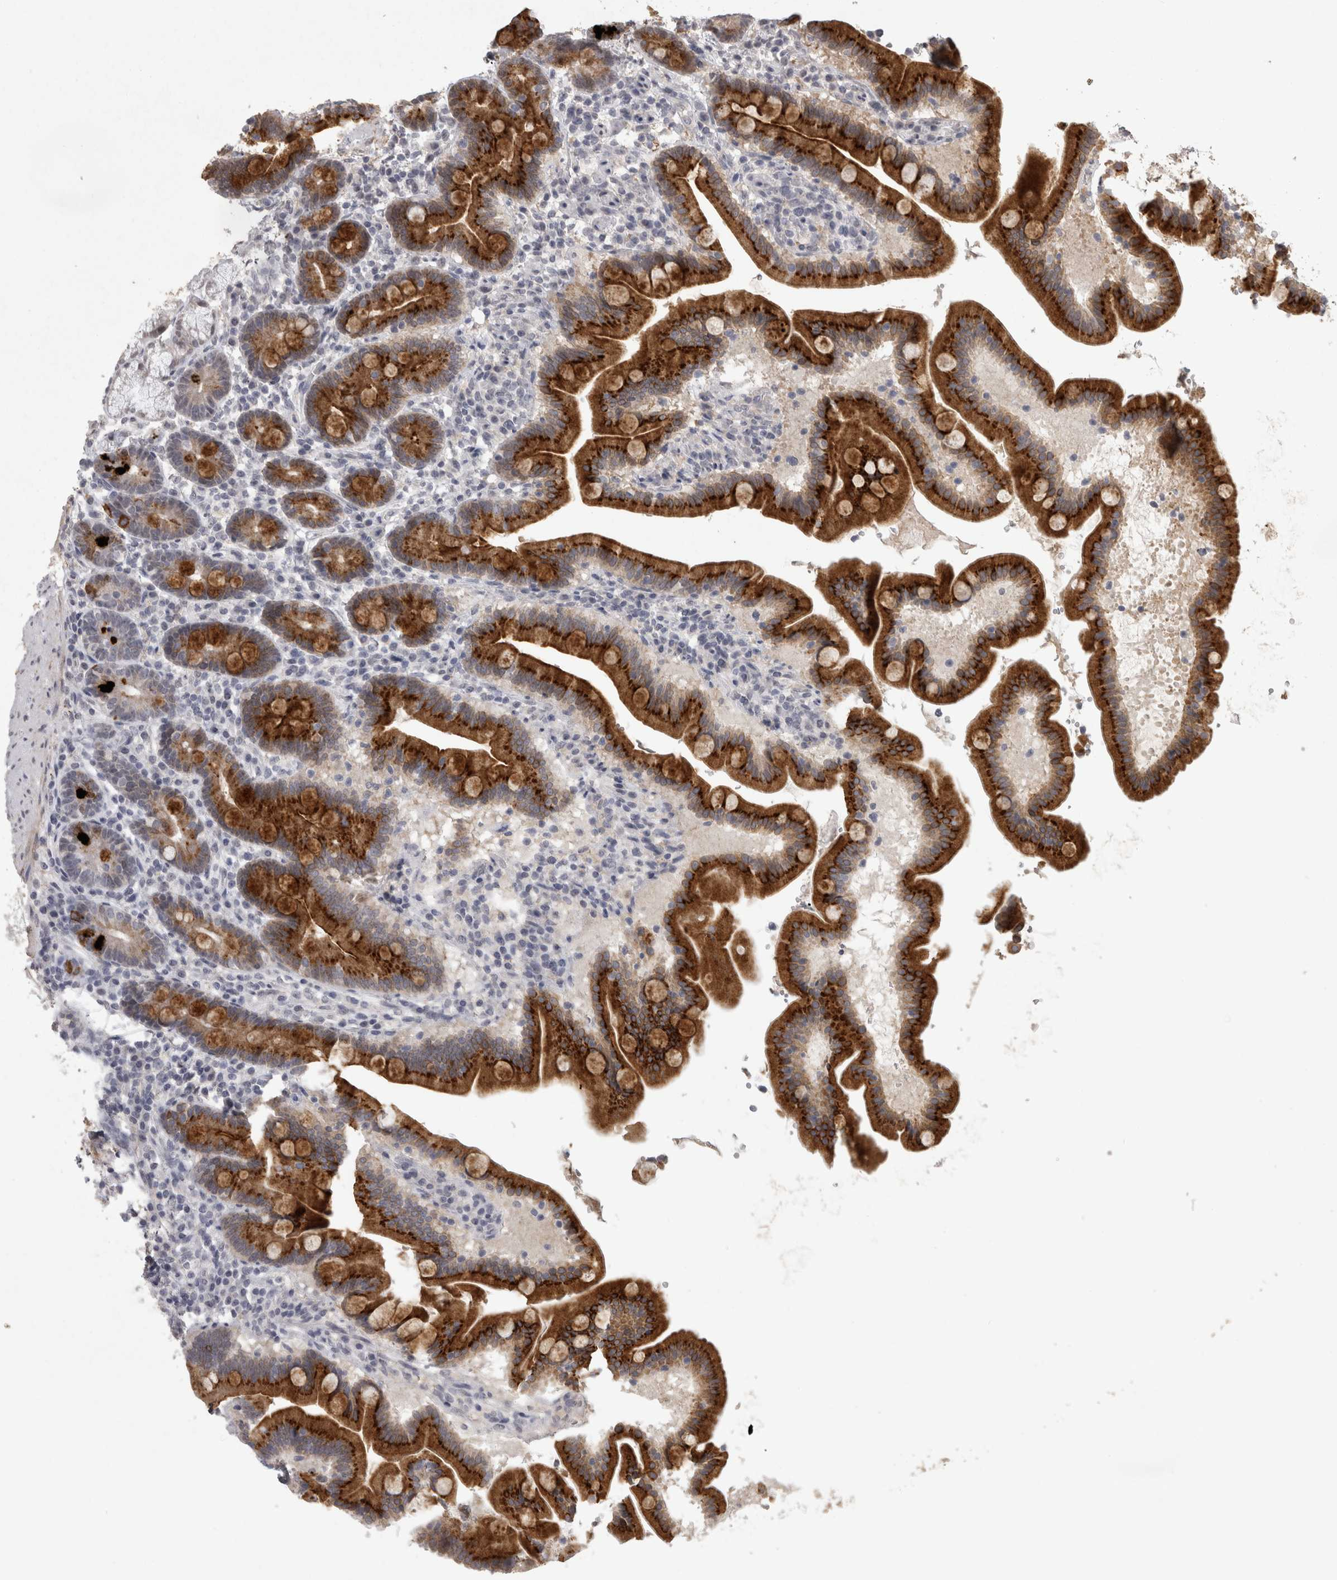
{"staining": {"intensity": "strong", "quantity": ">75%", "location": "cytoplasmic/membranous"}, "tissue": "duodenum", "cell_type": "Glandular cells", "image_type": "normal", "snomed": [{"axis": "morphology", "description": "Normal tissue, NOS"}, {"axis": "topography", "description": "Duodenum"}], "caption": "Immunohistochemistry image of unremarkable duodenum: human duodenum stained using immunohistochemistry (IHC) shows high levels of strong protein expression localized specifically in the cytoplasmic/membranous of glandular cells, appearing as a cytoplasmic/membranous brown color.", "gene": "MEP1A", "patient": {"sex": "male", "age": 54}}